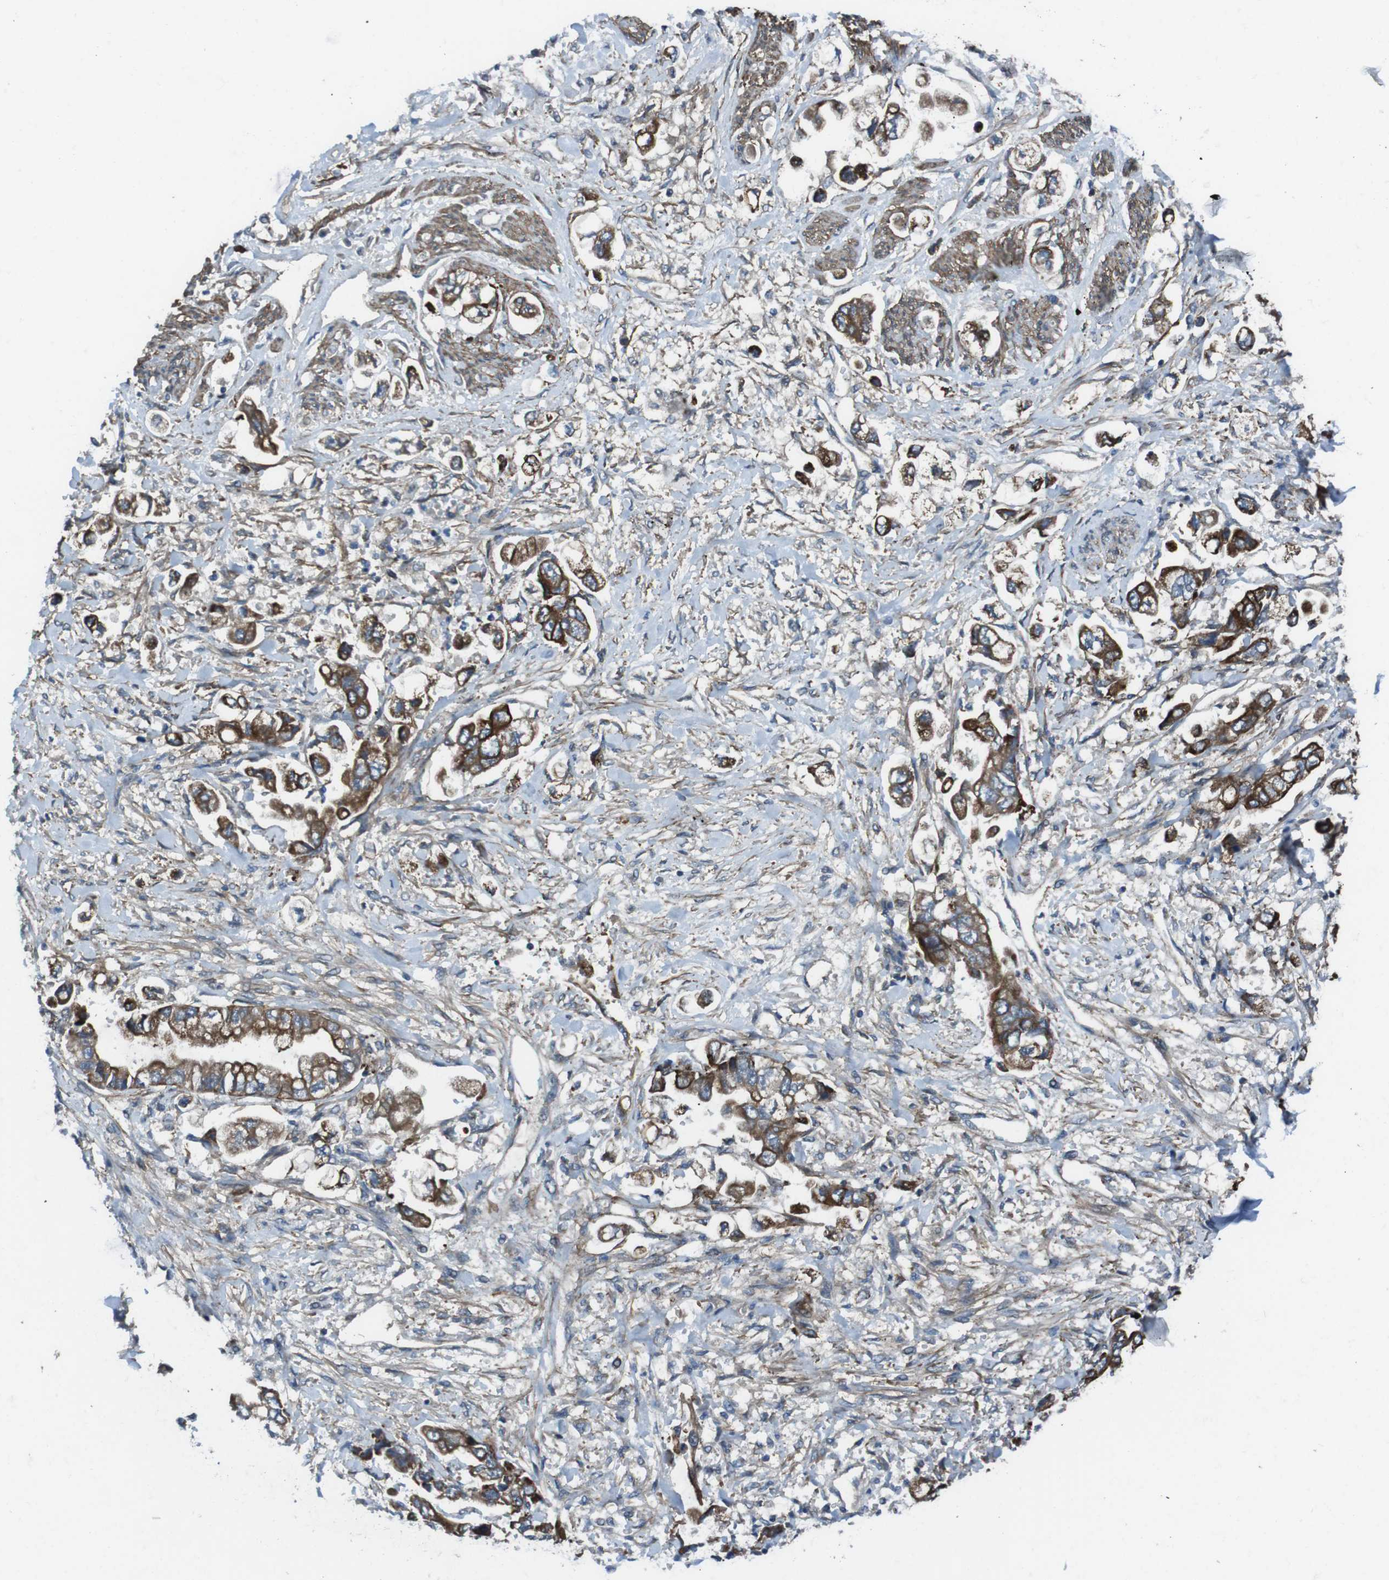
{"staining": {"intensity": "strong", "quantity": ">75%", "location": "cytoplasmic/membranous"}, "tissue": "stomach cancer", "cell_type": "Tumor cells", "image_type": "cancer", "snomed": [{"axis": "morphology", "description": "Normal tissue, NOS"}, {"axis": "morphology", "description": "Adenocarcinoma, NOS"}, {"axis": "topography", "description": "Stomach"}], "caption": "The micrograph reveals a brown stain indicating the presence of a protein in the cytoplasmic/membranous of tumor cells in adenocarcinoma (stomach).", "gene": "FAM174B", "patient": {"sex": "male", "age": 62}}